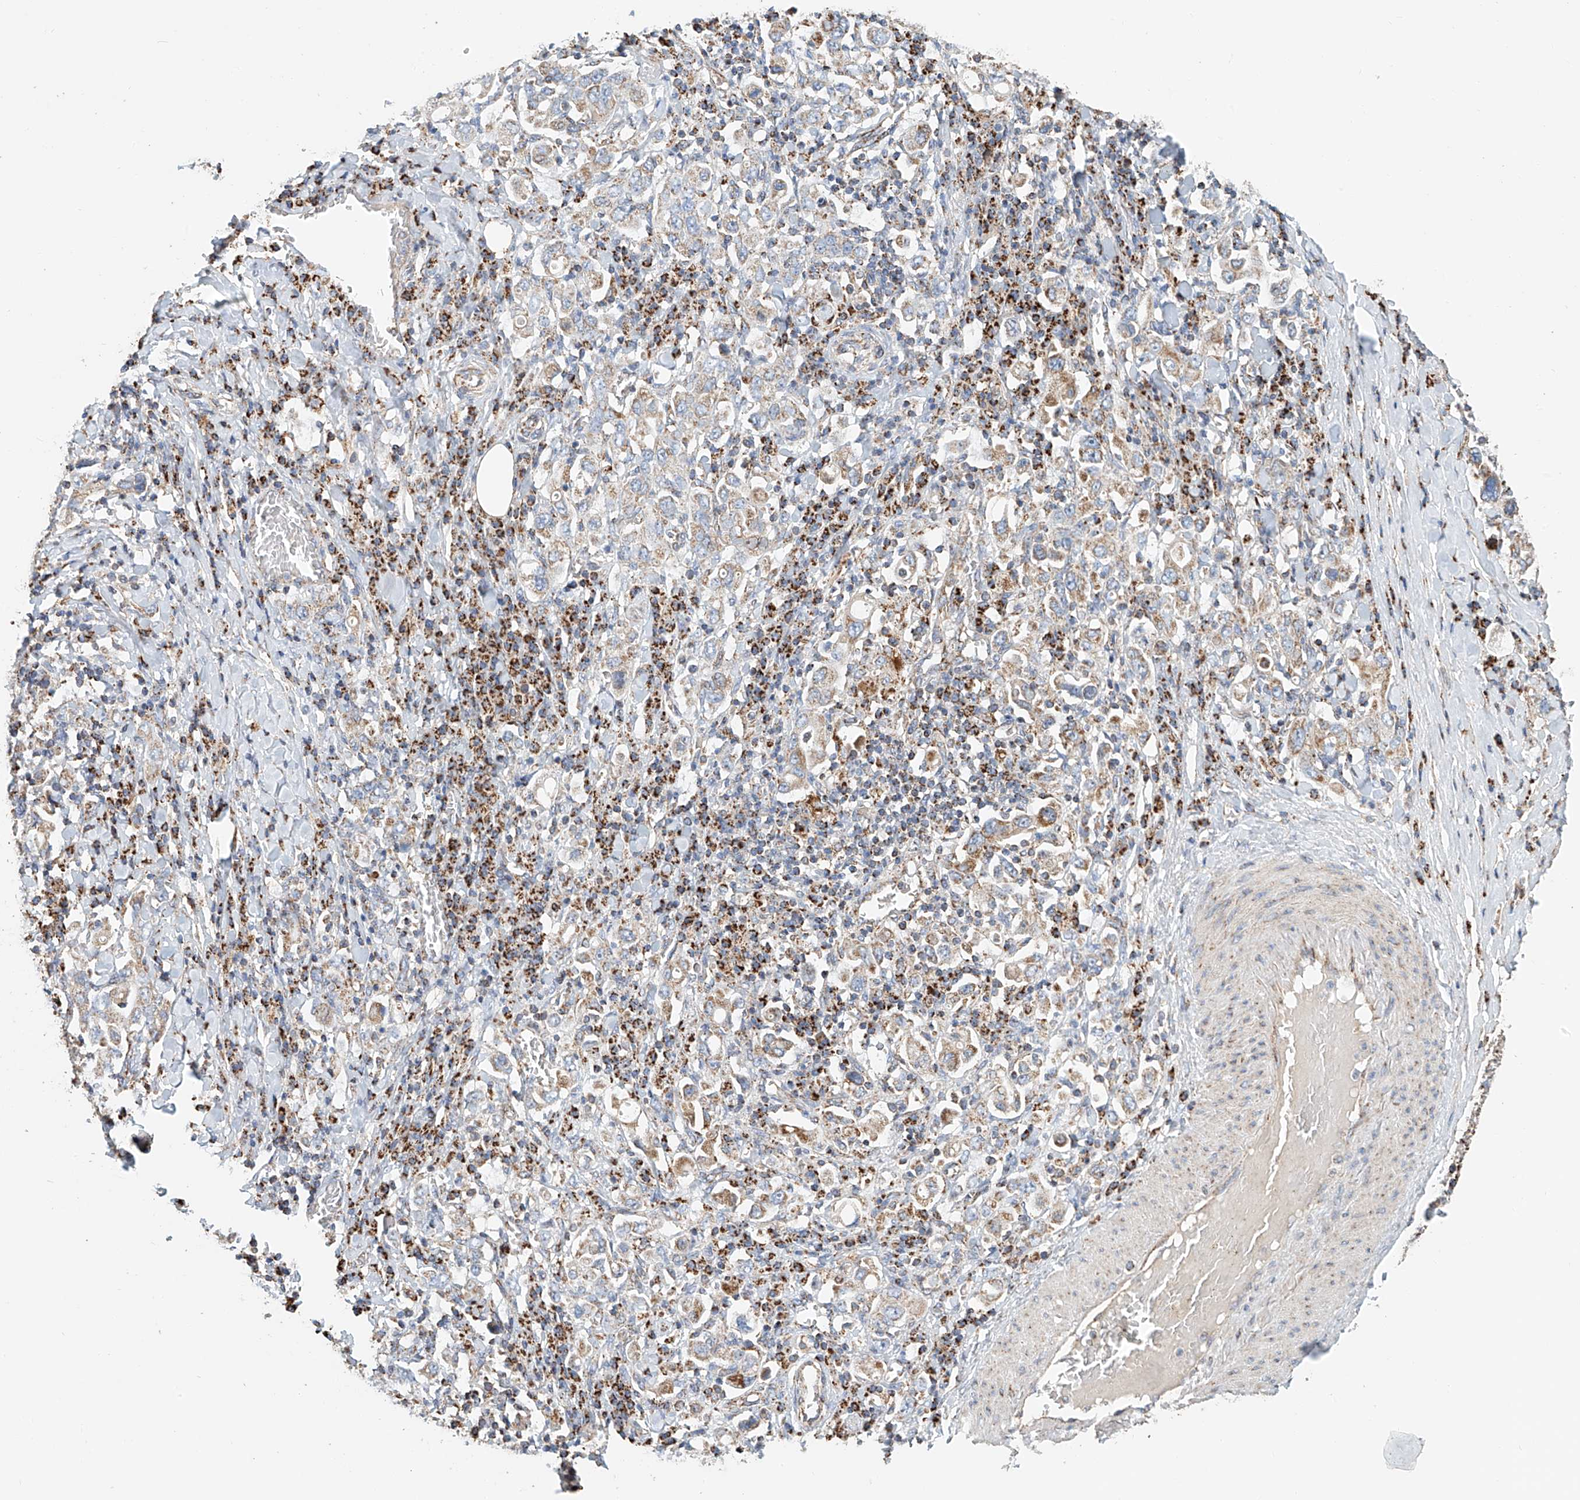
{"staining": {"intensity": "weak", "quantity": ">75%", "location": "cytoplasmic/membranous"}, "tissue": "stomach cancer", "cell_type": "Tumor cells", "image_type": "cancer", "snomed": [{"axis": "morphology", "description": "Adenocarcinoma, NOS"}, {"axis": "topography", "description": "Stomach, upper"}], "caption": "Stomach cancer (adenocarcinoma) stained with a protein marker shows weak staining in tumor cells.", "gene": "MCL1", "patient": {"sex": "male", "age": 62}}